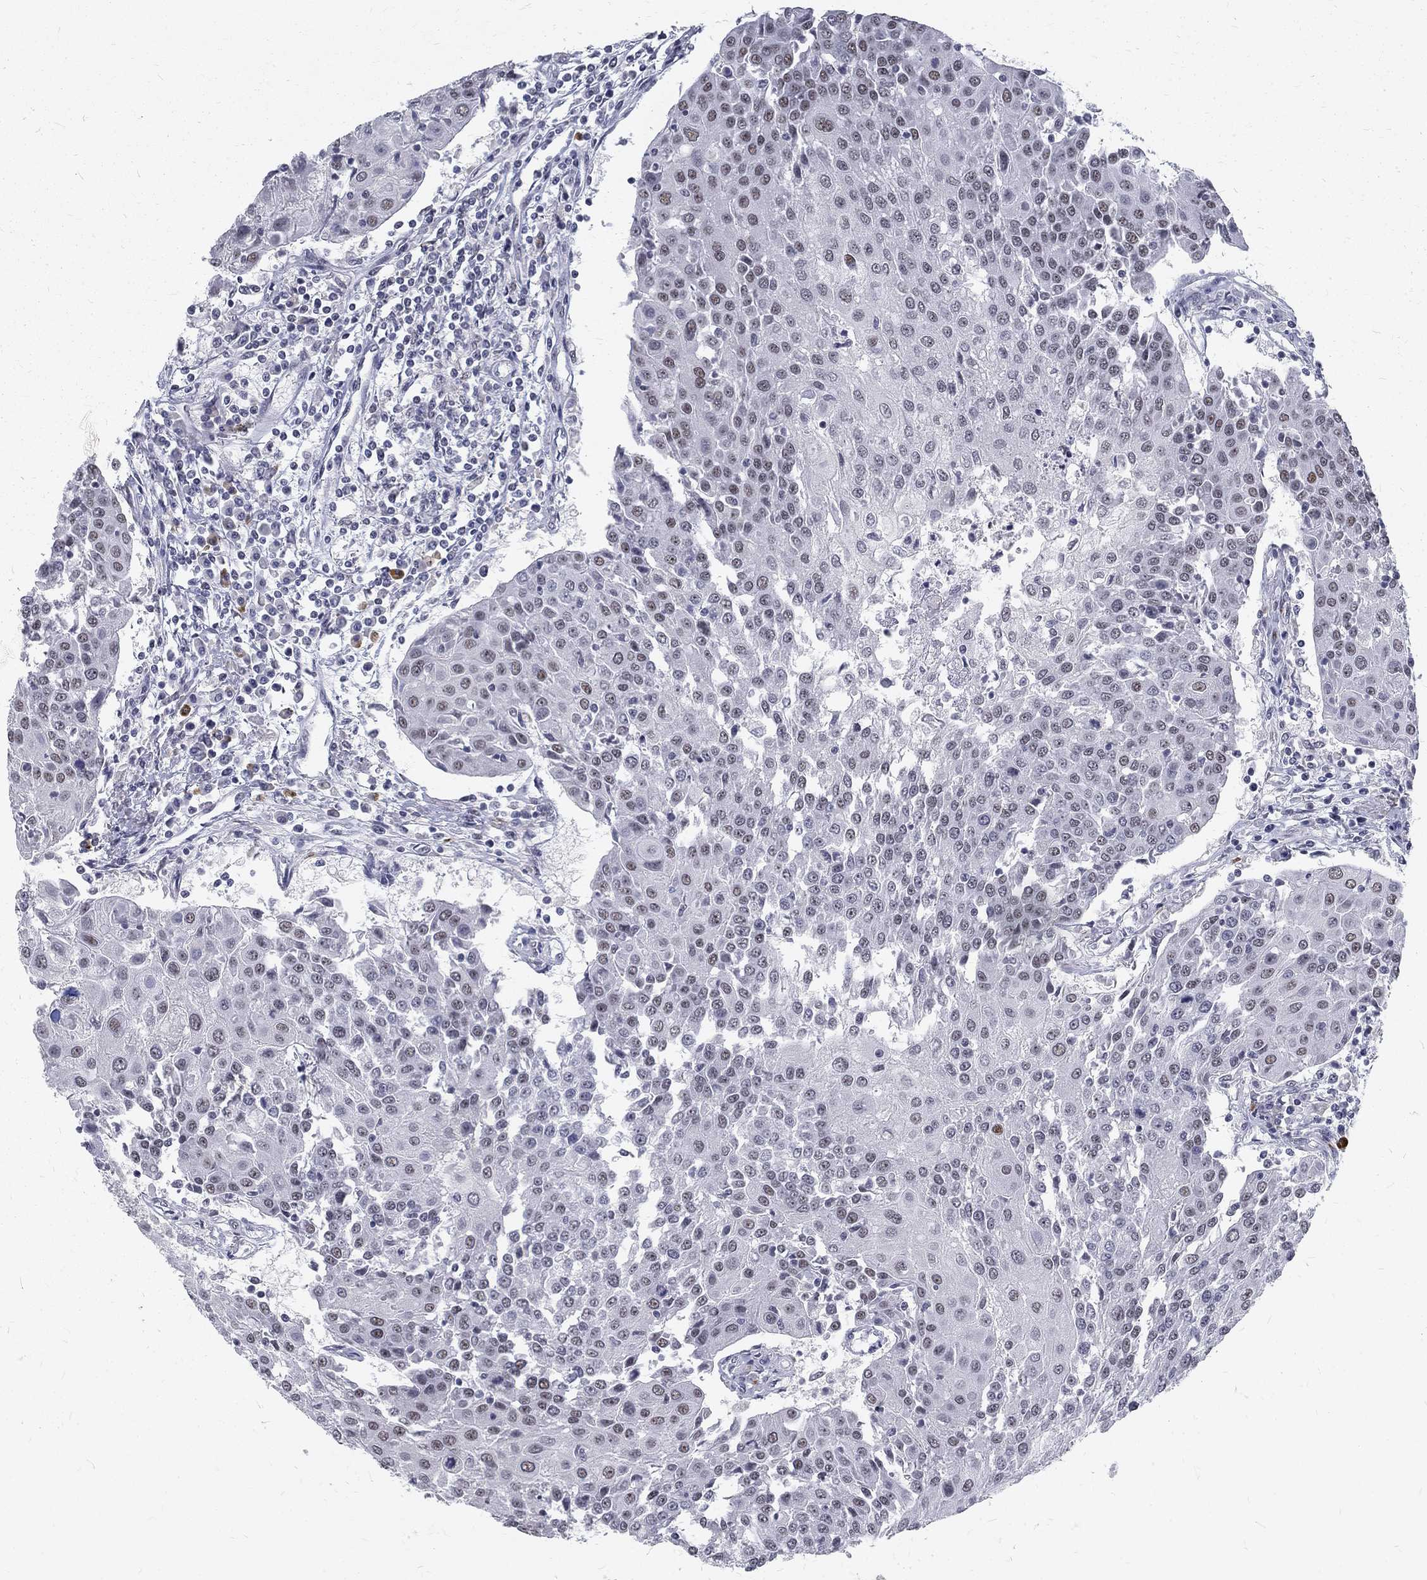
{"staining": {"intensity": "moderate", "quantity": "<25%", "location": "nuclear"}, "tissue": "urothelial cancer", "cell_type": "Tumor cells", "image_type": "cancer", "snomed": [{"axis": "morphology", "description": "Urothelial carcinoma, High grade"}, {"axis": "topography", "description": "Urinary bladder"}], "caption": "Protein staining of urothelial carcinoma (high-grade) tissue displays moderate nuclear staining in about <25% of tumor cells.", "gene": "SNORC", "patient": {"sex": "female", "age": 85}}